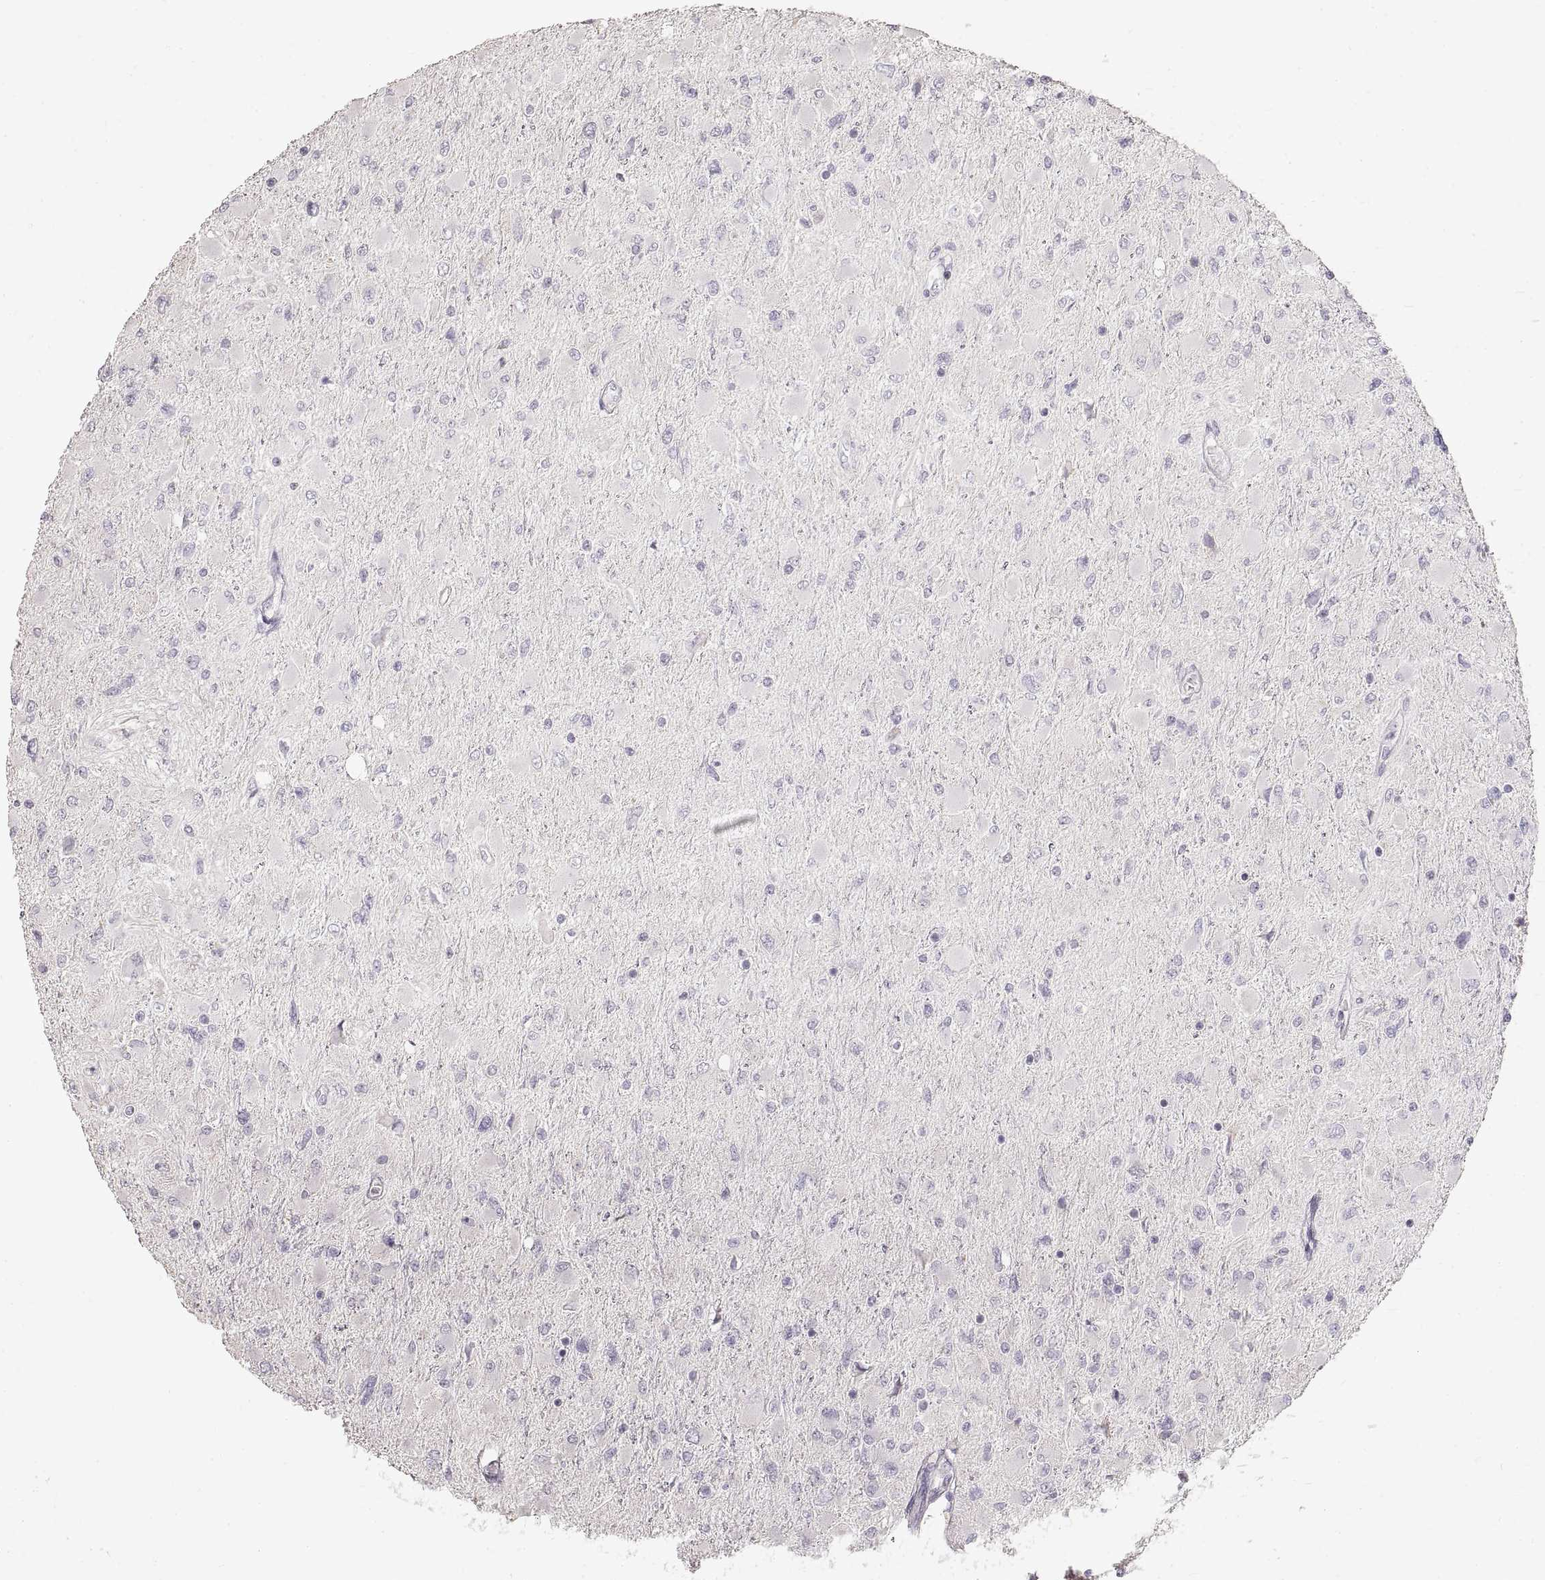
{"staining": {"intensity": "negative", "quantity": "none", "location": "none"}, "tissue": "glioma", "cell_type": "Tumor cells", "image_type": "cancer", "snomed": [{"axis": "morphology", "description": "Glioma, malignant, High grade"}, {"axis": "topography", "description": "Cerebral cortex"}], "caption": "A photomicrograph of human glioma is negative for staining in tumor cells.", "gene": "ZP3", "patient": {"sex": "female", "age": 36}}